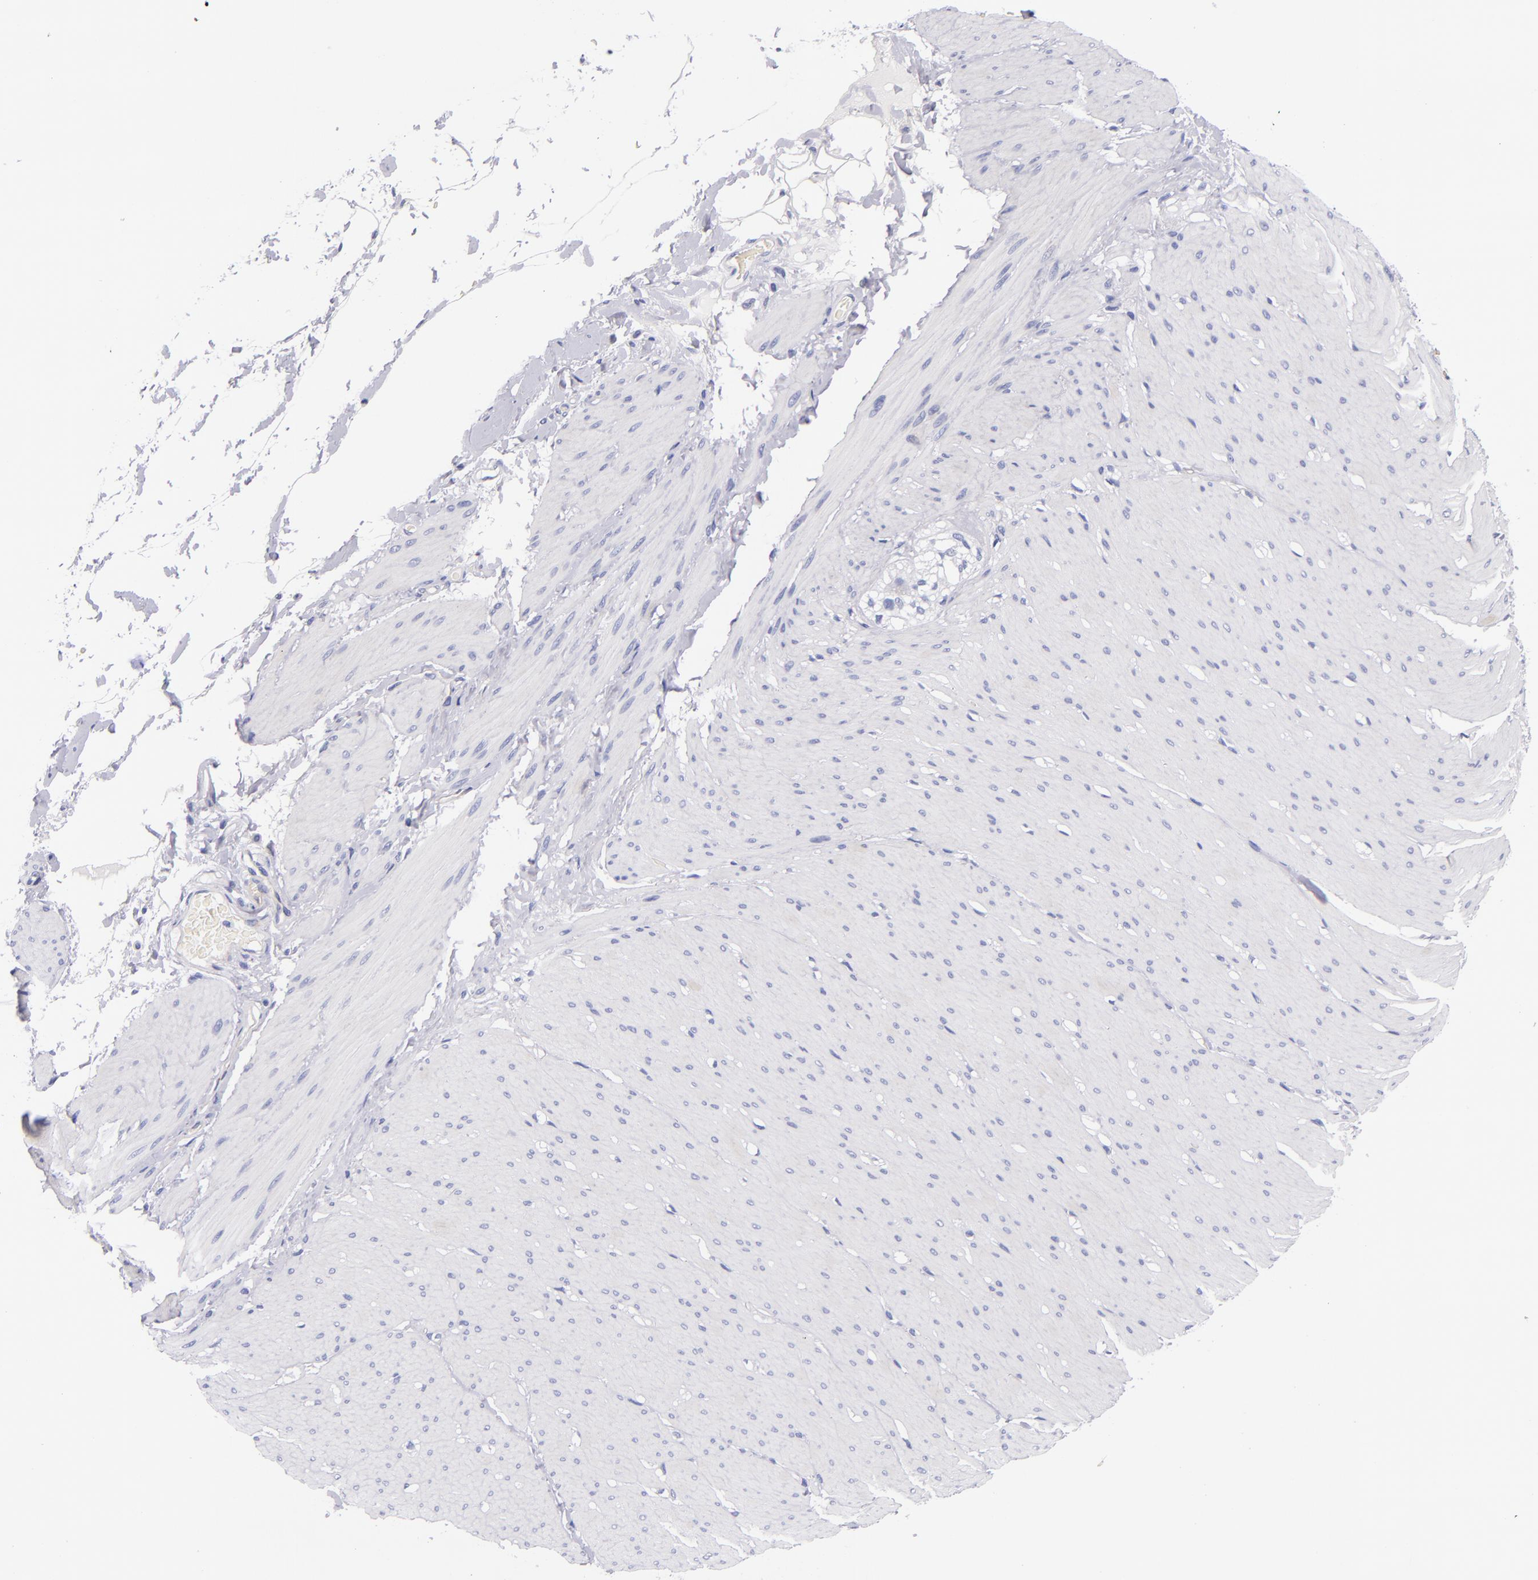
{"staining": {"intensity": "negative", "quantity": "none", "location": "none"}, "tissue": "smooth muscle", "cell_type": "Smooth muscle cells", "image_type": "normal", "snomed": [{"axis": "morphology", "description": "Normal tissue, NOS"}, {"axis": "topography", "description": "Smooth muscle"}, {"axis": "topography", "description": "Colon"}], "caption": "A high-resolution photomicrograph shows immunohistochemistry (IHC) staining of unremarkable smooth muscle, which reveals no significant positivity in smooth muscle cells. Brightfield microscopy of IHC stained with DAB (brown) and hematoxylin (blue), captured at high magnification.", "gene": "NOS3", "patient": {"sex": "male", "age": 67}}